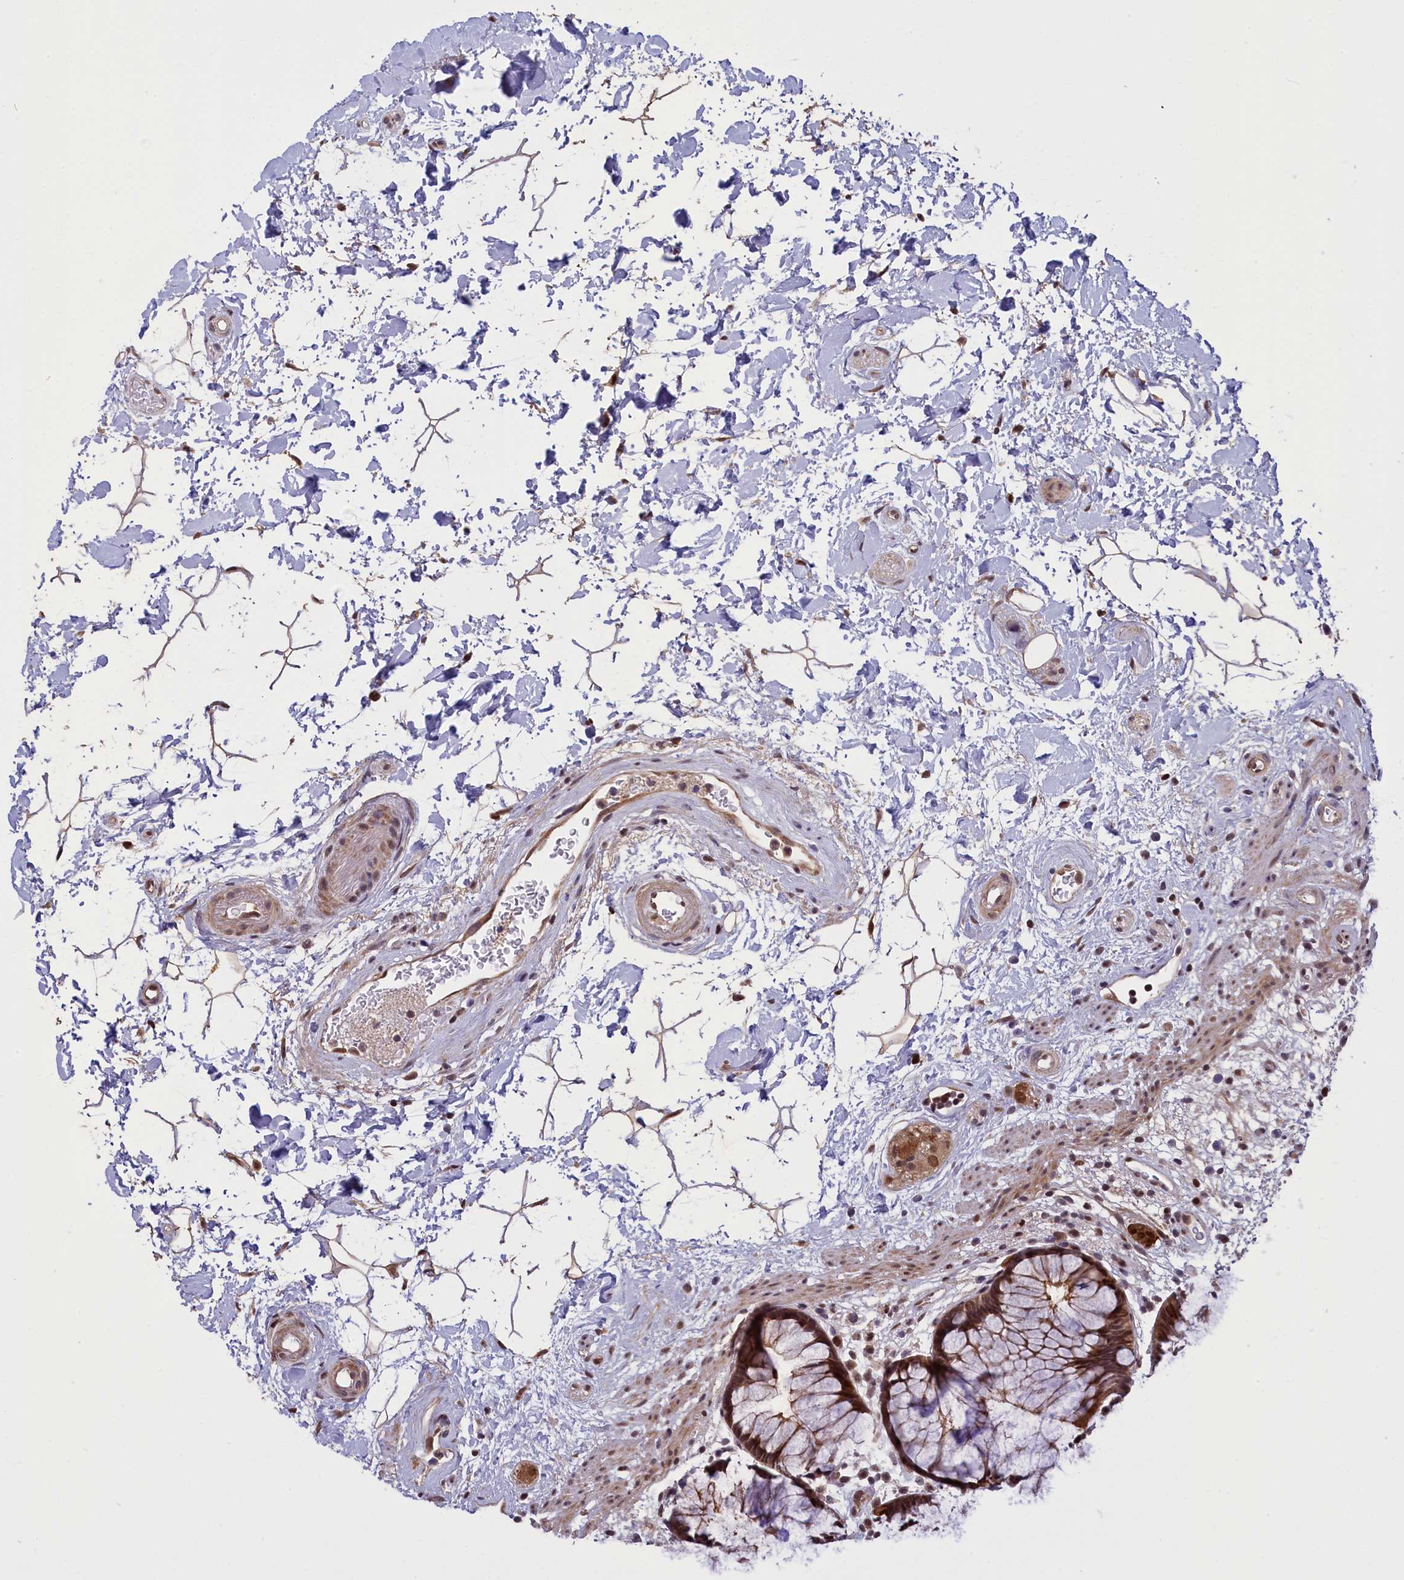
{"staining": {"intensity": "moderate", "quantity": ">75%", "location": "cytoplasmic/membranous,nuclear"}, "tissue": "rectum", "cell_type": "Glandular cells", "image_type": "normal", "snomed": [{"axis": "morphology", "description": "Normal tissue, NOS"}, {"axis": "topography", "description": "Rectum"}], "caption": "Immunohistochemical staining of benign human rectum exhibits >75% levels of moderate cytoplasmic/membranous,nuclear protein positivity in approximately >75% of glandular cells.", "gene": "RELB", "patient": {"sex": "male", "age": 51}}